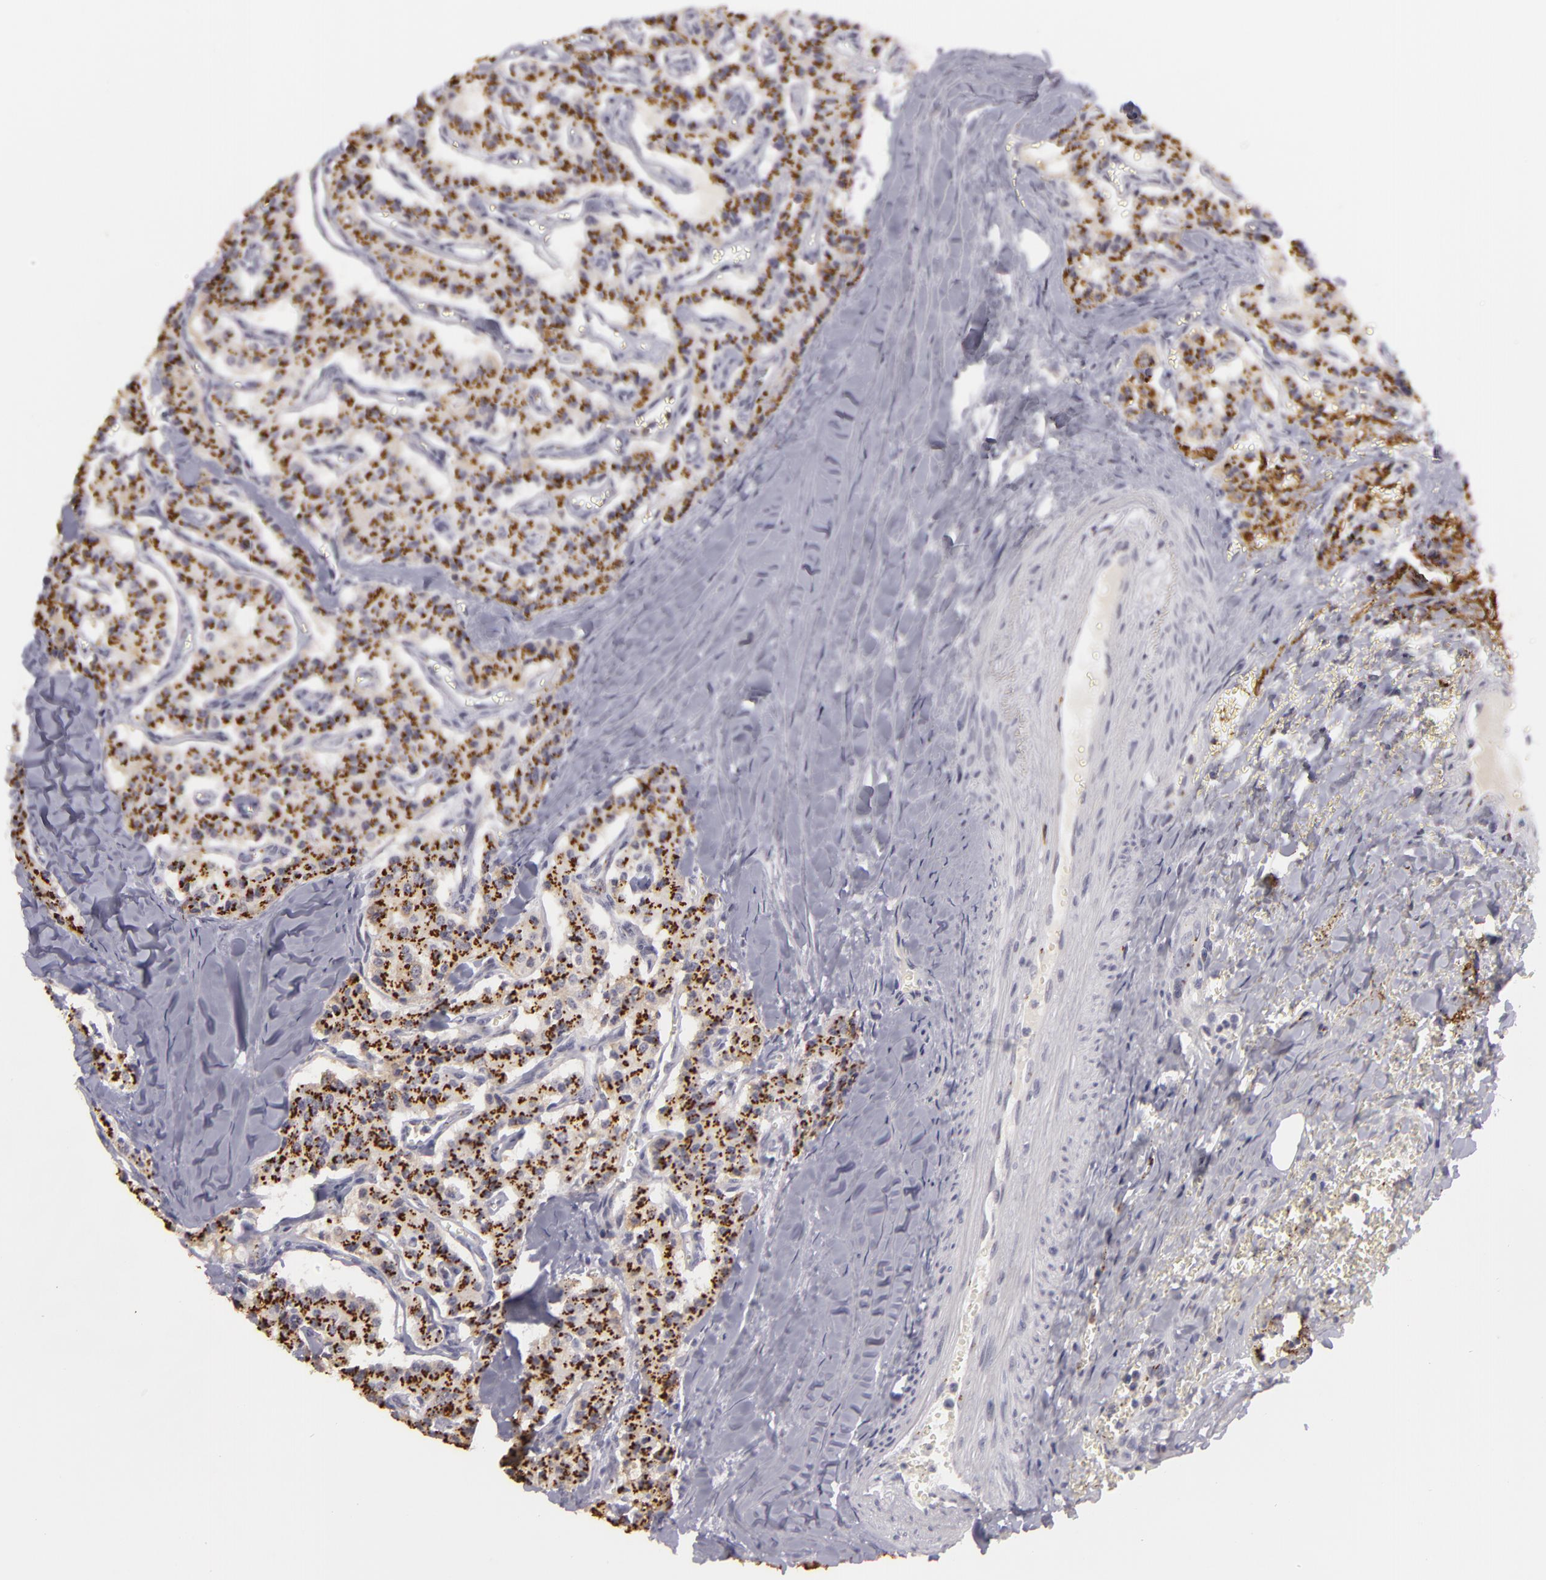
{"staining": {"intensity": "strong", "quantity": ">75%", "location": "cytoplasmic/membranous"}, "tissue": "carcinoid", "cell_type": "Tumor cells", "image_type": "cancer", "snomed": [{"axis": "morphology", "description": "Carcinoid, malignant, NOS"}, {"axis": "topography", "description": "Bronchus"}], "caption": "A micrograph of human carcinoid stained for a protein demonstrates strong cytoplasmic/membranous brown staining in tumor cells.", "gene": "KCNAB2", "patient": {"sex": "male", "age": 55}}